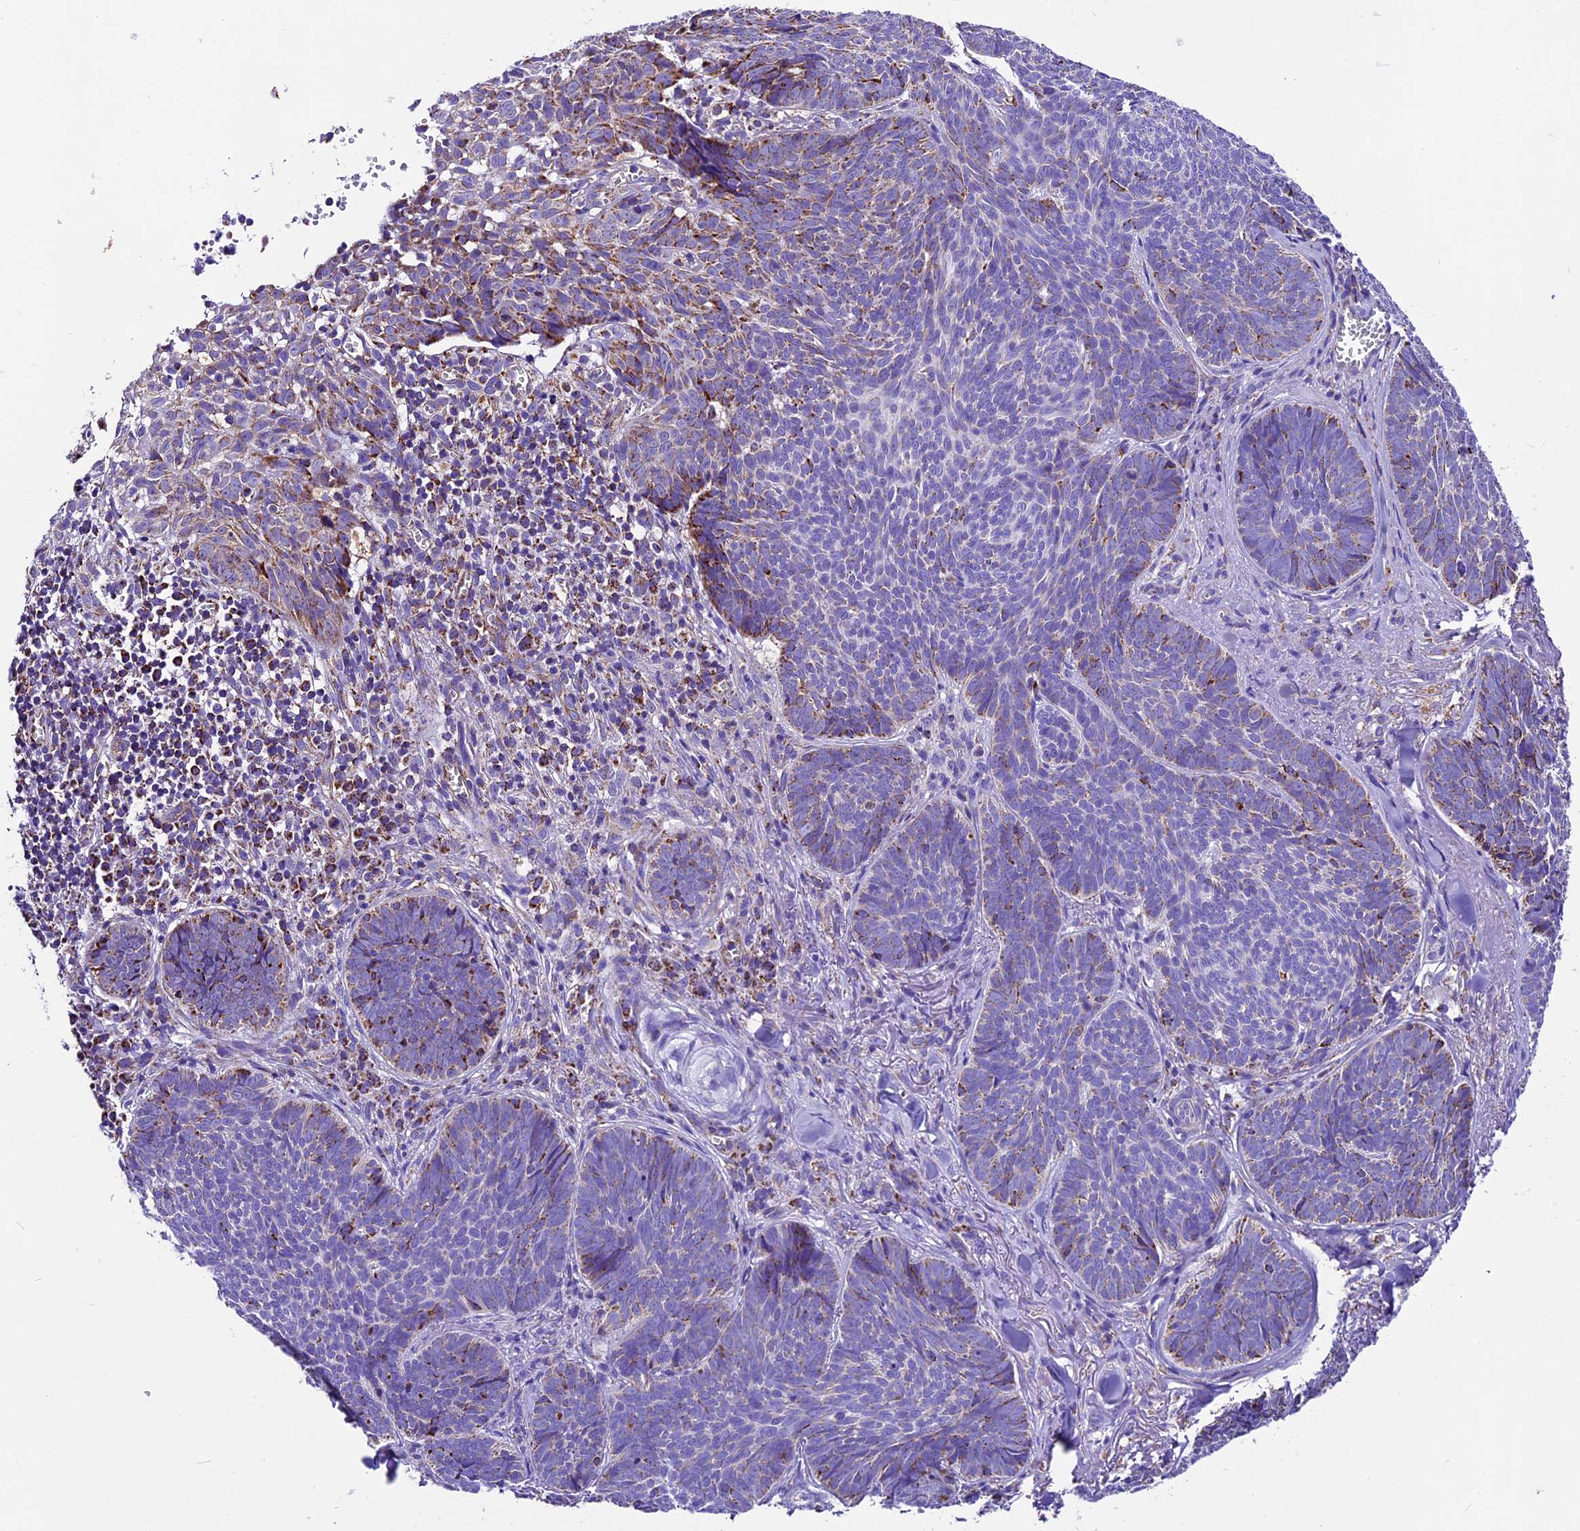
{"staining": {"intensity": "moderate", "quantity": "<25%", "location": "cytoplasmic/membranous"}, "tissue": "skin cancer", "cell_type": "Tumor cells", "image_type": "cancer", "snomed": [{"axis": "morphology", "description": "Basal cell carcinoma"}, {"axis": "topography", "description": "Skin"}], "caption": "Immunohistochemistry (DAB (3,3'-diaminobenzidine)) staining of skin cancer (basal cell carcinoma) shows moderate cytoplasmic/membranous protein staining in about <25% of tumor cells.", "gene": "DCAF5", "patient": {"sex": "female", "age": 74}}